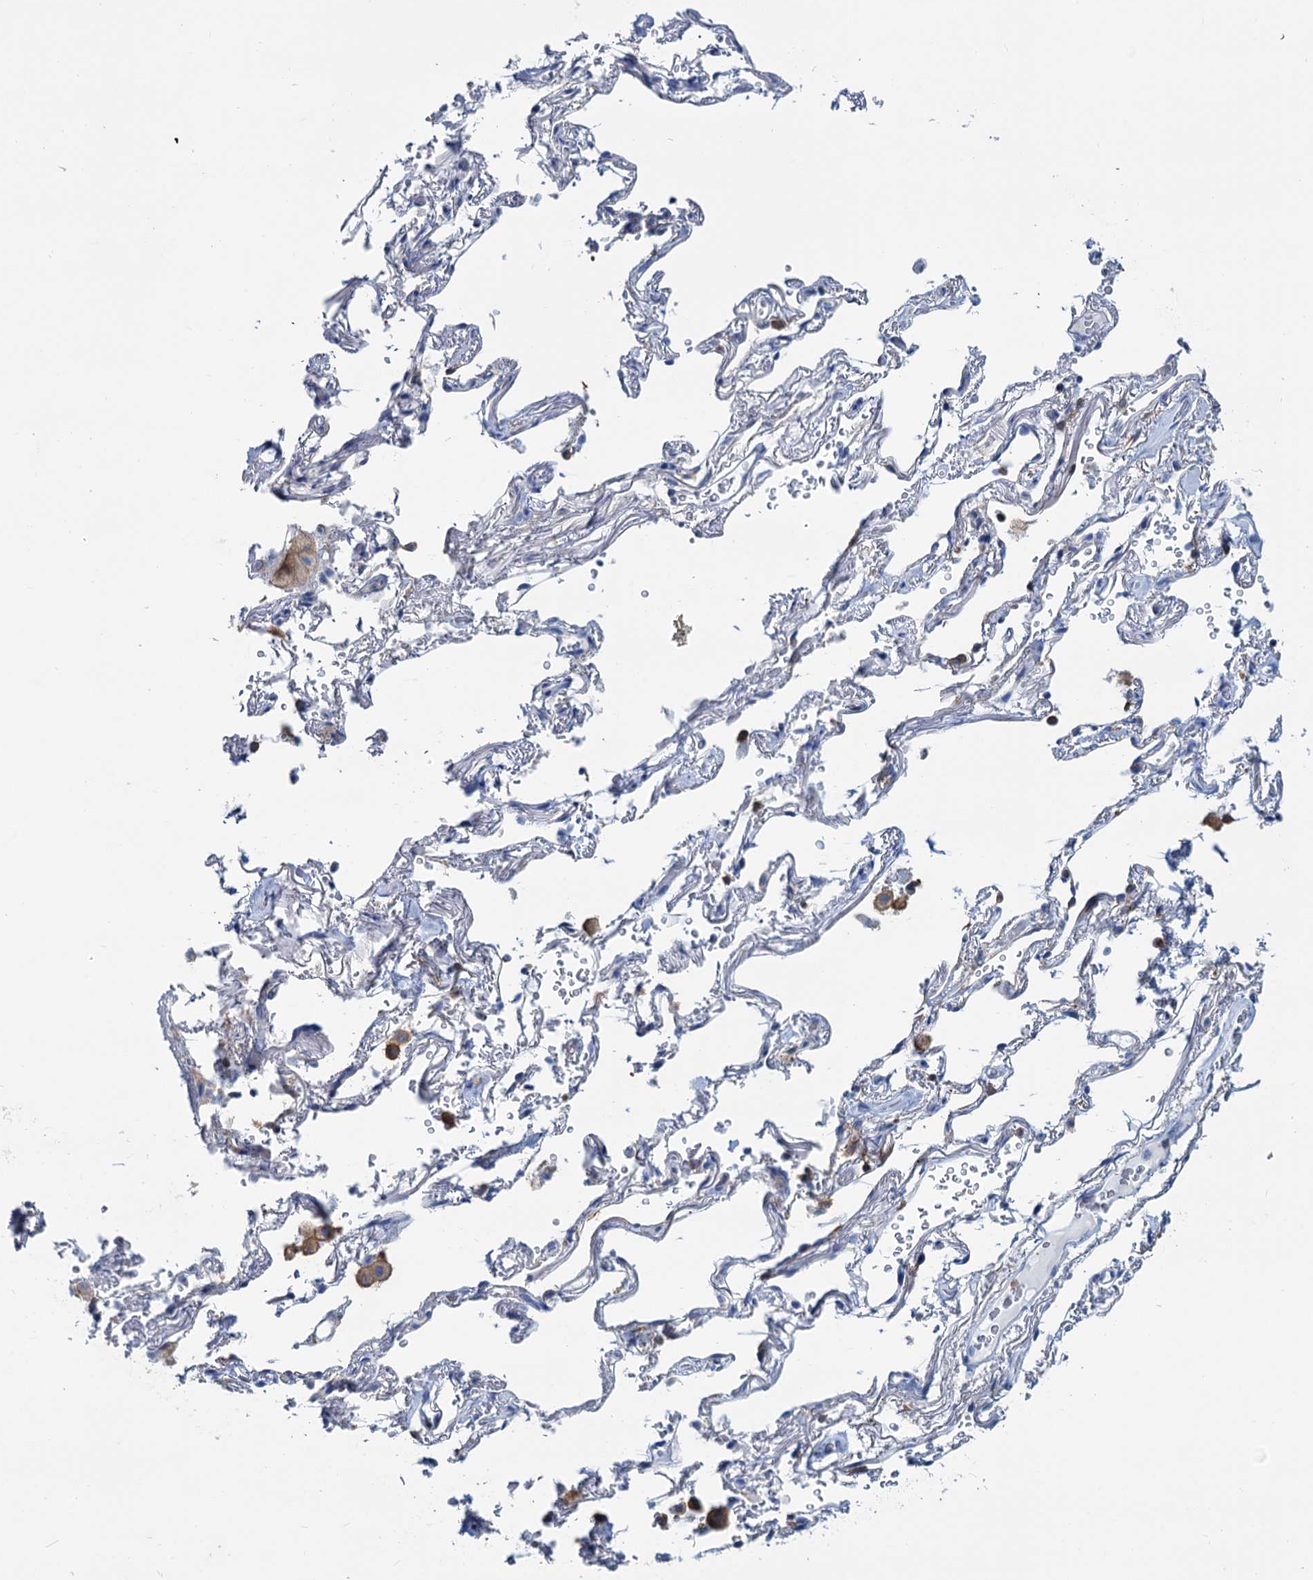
{"staining": {"intensity": "weak", "quantity": "<25%", "location": "cytoplasmic/membranous"}, "tissue": "lung cancer", "cell_type": "Tumor cells", "image_type": "cancer", "snomed": [{"axis": "morphology", "description": "Adenocarcinoma, NOS"}, {"axis": "topography", "description": "Lung"}], "caption": "There is no significant expression in tumor cells of adenocarcinoma (lung).", "gene": "LRCH4", "patient": {"sex": "female", "age": 69}}